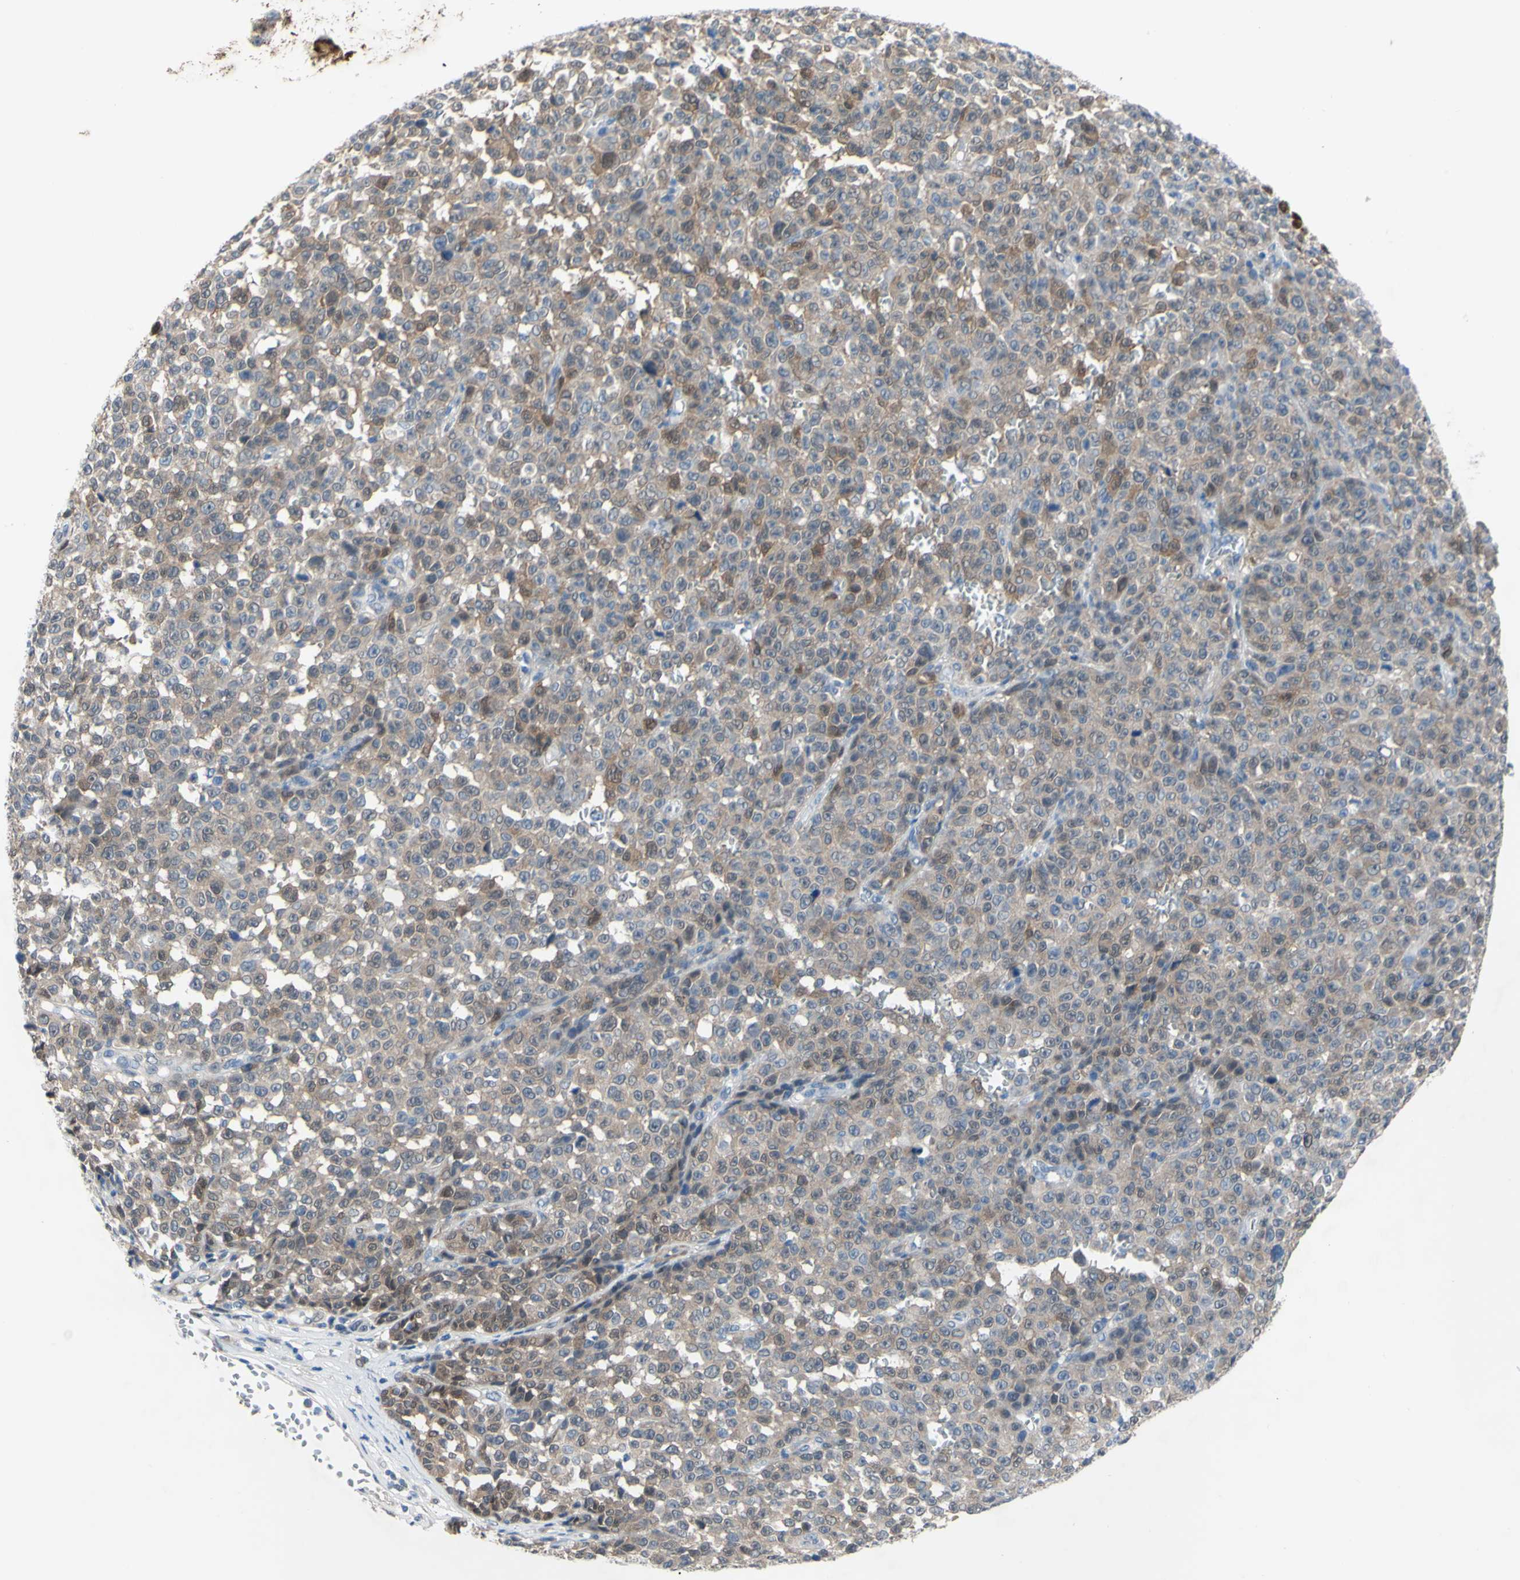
{"staining": {"intensity": "weak", "quantity": ">75%", "location": "cytoplasmic/membranous"}, "tissue": "melanoma", "cell_type": "Tumor cells", "image_type": "cancer", "snomed": [{"axis": "morphology", "description": "Malignant melanoma, NOS"}, {"axis": "topography", "description": "Skin"}], "caption": "Immunohistochemical staining of human melanoma exhibits low levels of weak cytoplasmic/membranous staining in about >75% of tumor cells. Using DAB (3,3'-diaminobenzidine) (brown) and hematoxylin (blue) stains, captured at high magnification using brightfield microscopy.", "gene": "NOL3", "patient": {"sex": "female", "age": 82}}